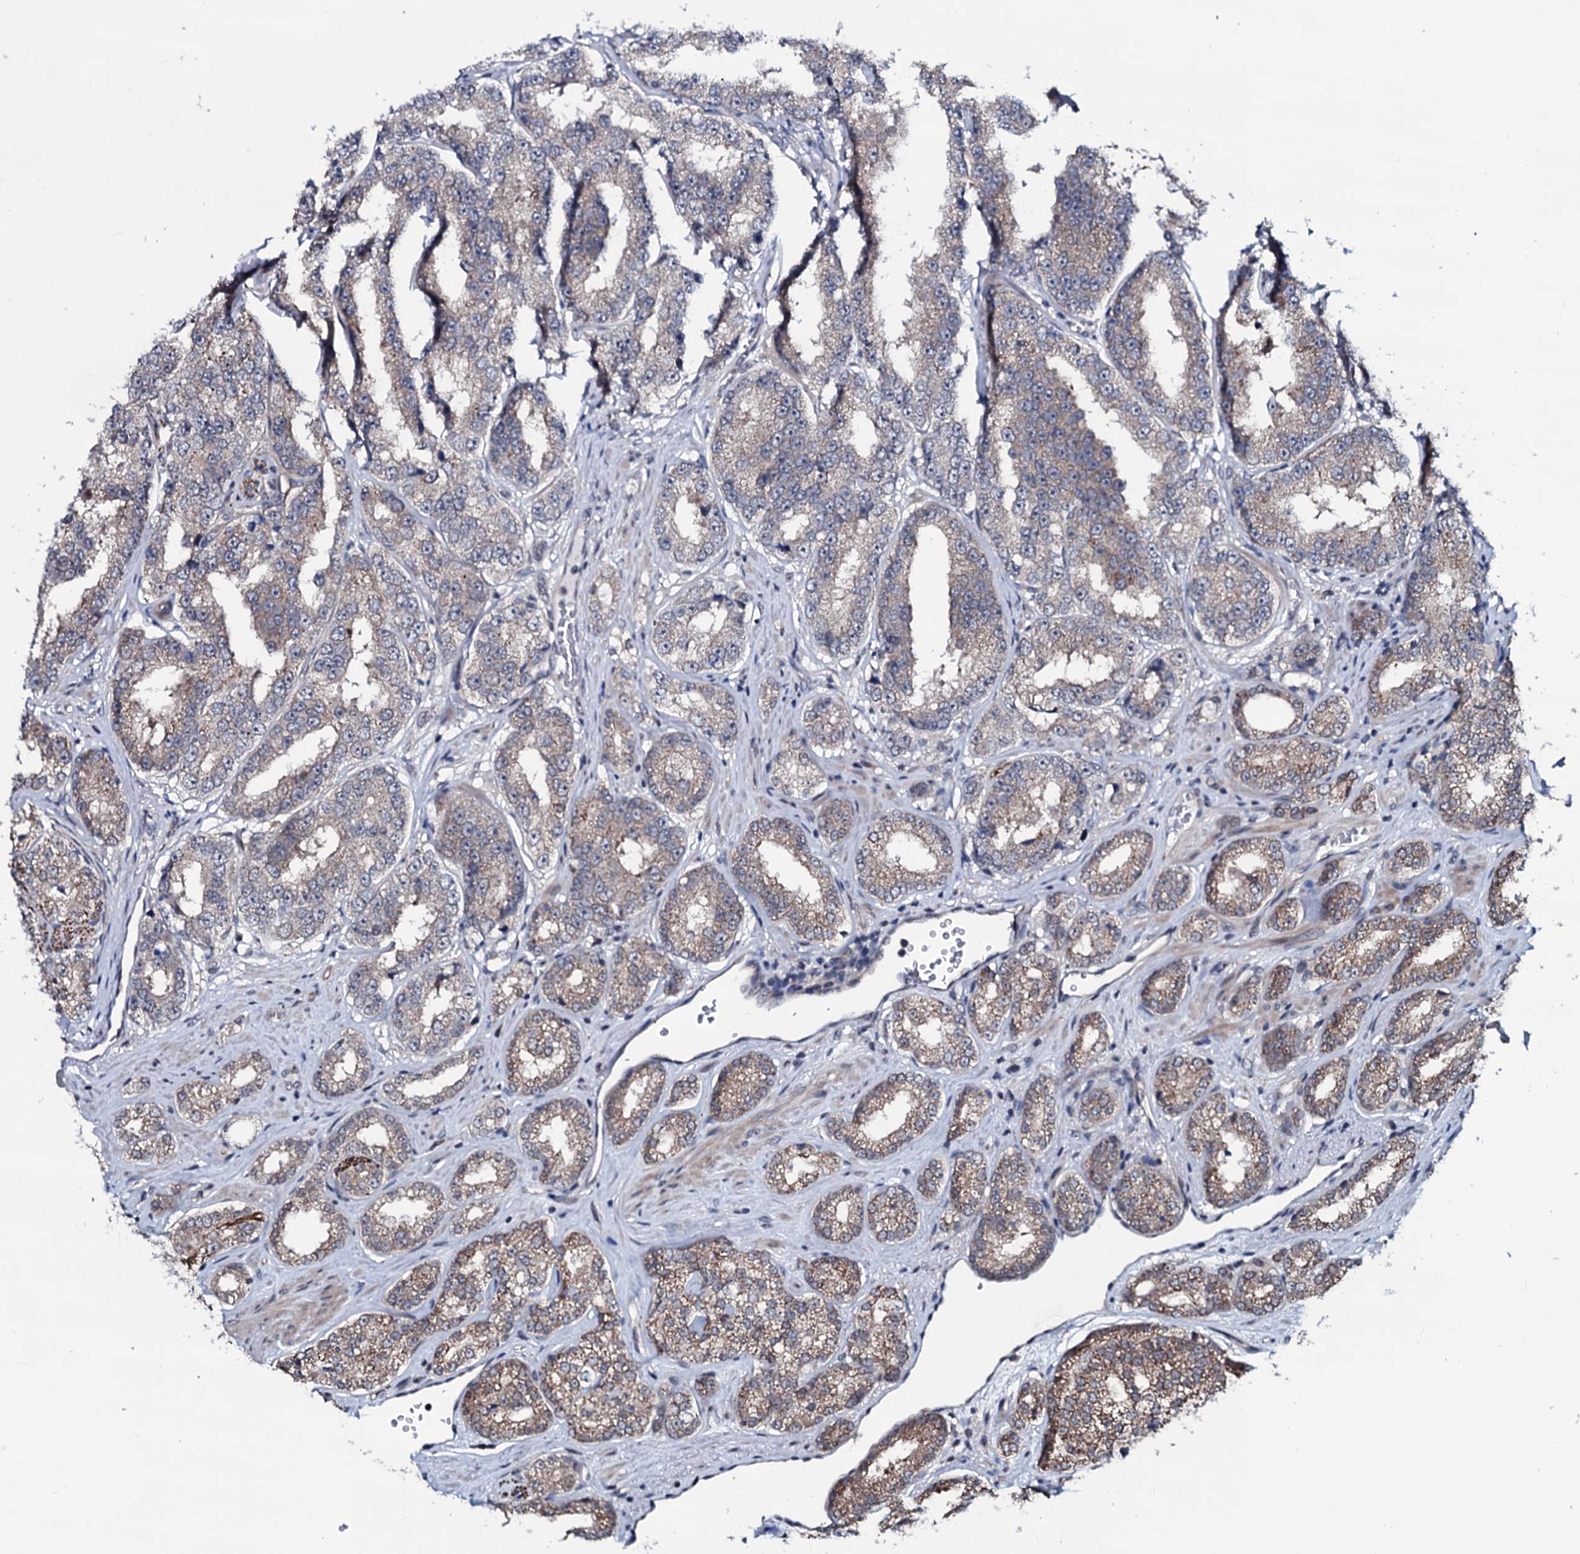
{"staining": {"intensity": "moderate", "quantity": "25%-75%", "location": "cytoplasmic/membranous"}, "tissue": "prostate cancer", "cell_type": "Tumor cells", "image_type": "cancer", "snomed": [{"axis": "morphology", "description": "Normal tissue, NOS"}, {"axis": "morphology", "description": "Adenocarcinoma, High grade"}, {"axis": "topography", "description": "Prostate"}], "caption": "IHC (DAB) staining of prostate adenocarcinoma (high-grade) shows moderate cytoplasmic/membranous protein positivity in about 25%-75% of tumor cells. The staining was performed using DAB (3,3'-diaminobenzidine) to visualize the protein expression in brown, while the nuclei were stained in blue with hematoxylin (Magnification: 20x).", "gene": "OGFOD2", "patient": {"sex": "male", "age": 83}}